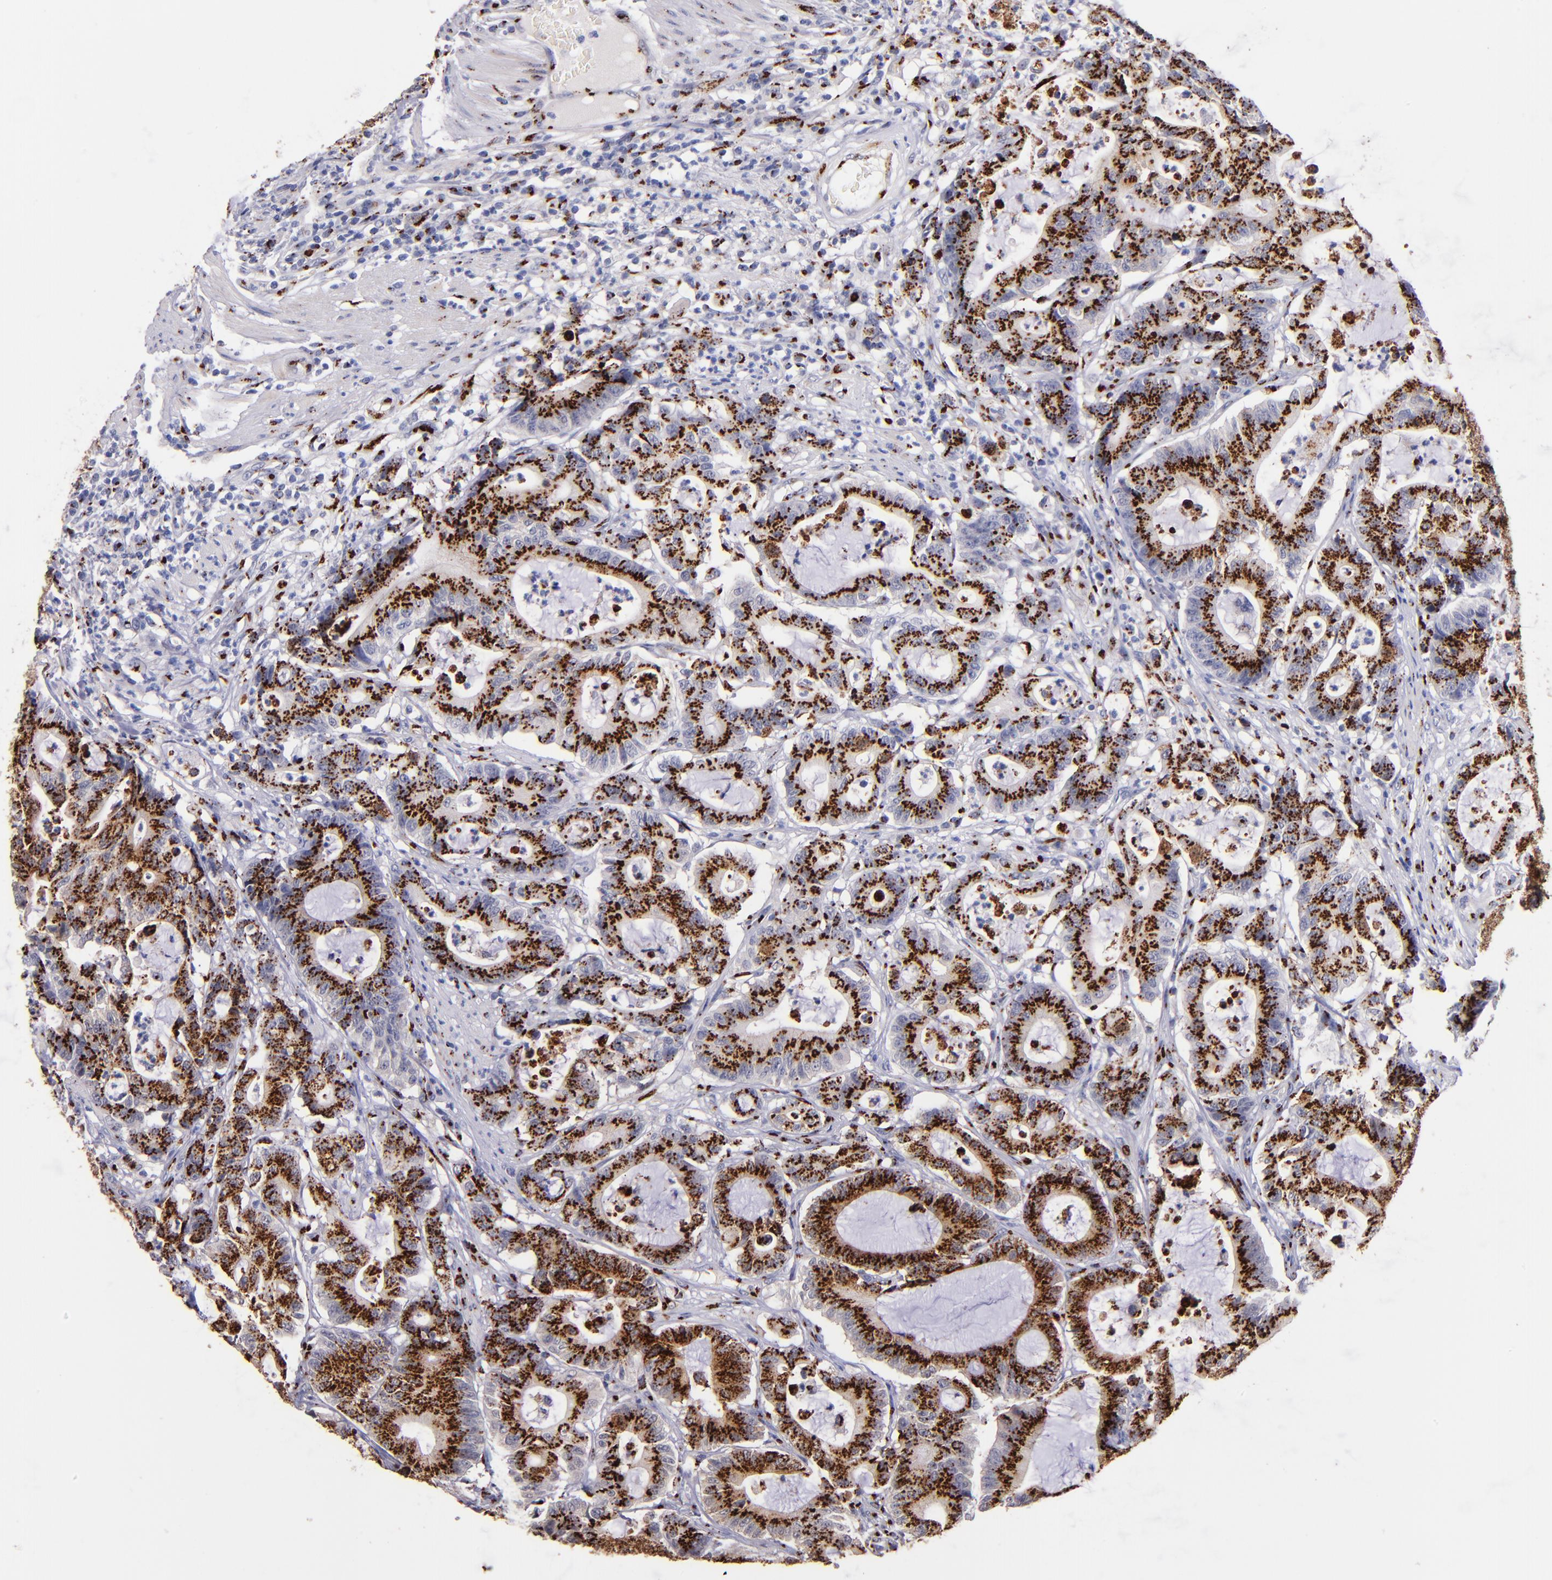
{"staining": {"intensity": "strong", "quantity": ">75%", "location": "cytoplasmic/membranous"}, "tissue": "colorectal cancer", "cell_type": "Tumor cells", "image_type": "cancer", "snomed": [{"axis": "morphology", "description": "Adenocarcinoma, NOS"}, {"axis": "topography", "description": "Colon"}], "caption": "Adenocarcinoma (colorectal) tissue demonstrates strong cytoplasmic/membranous expression in approximately >75% of tumor cells, visualized by immunohistochemistry.", "gene": "GOLIM4", "patient": {"sex": "female", "age": 84}}